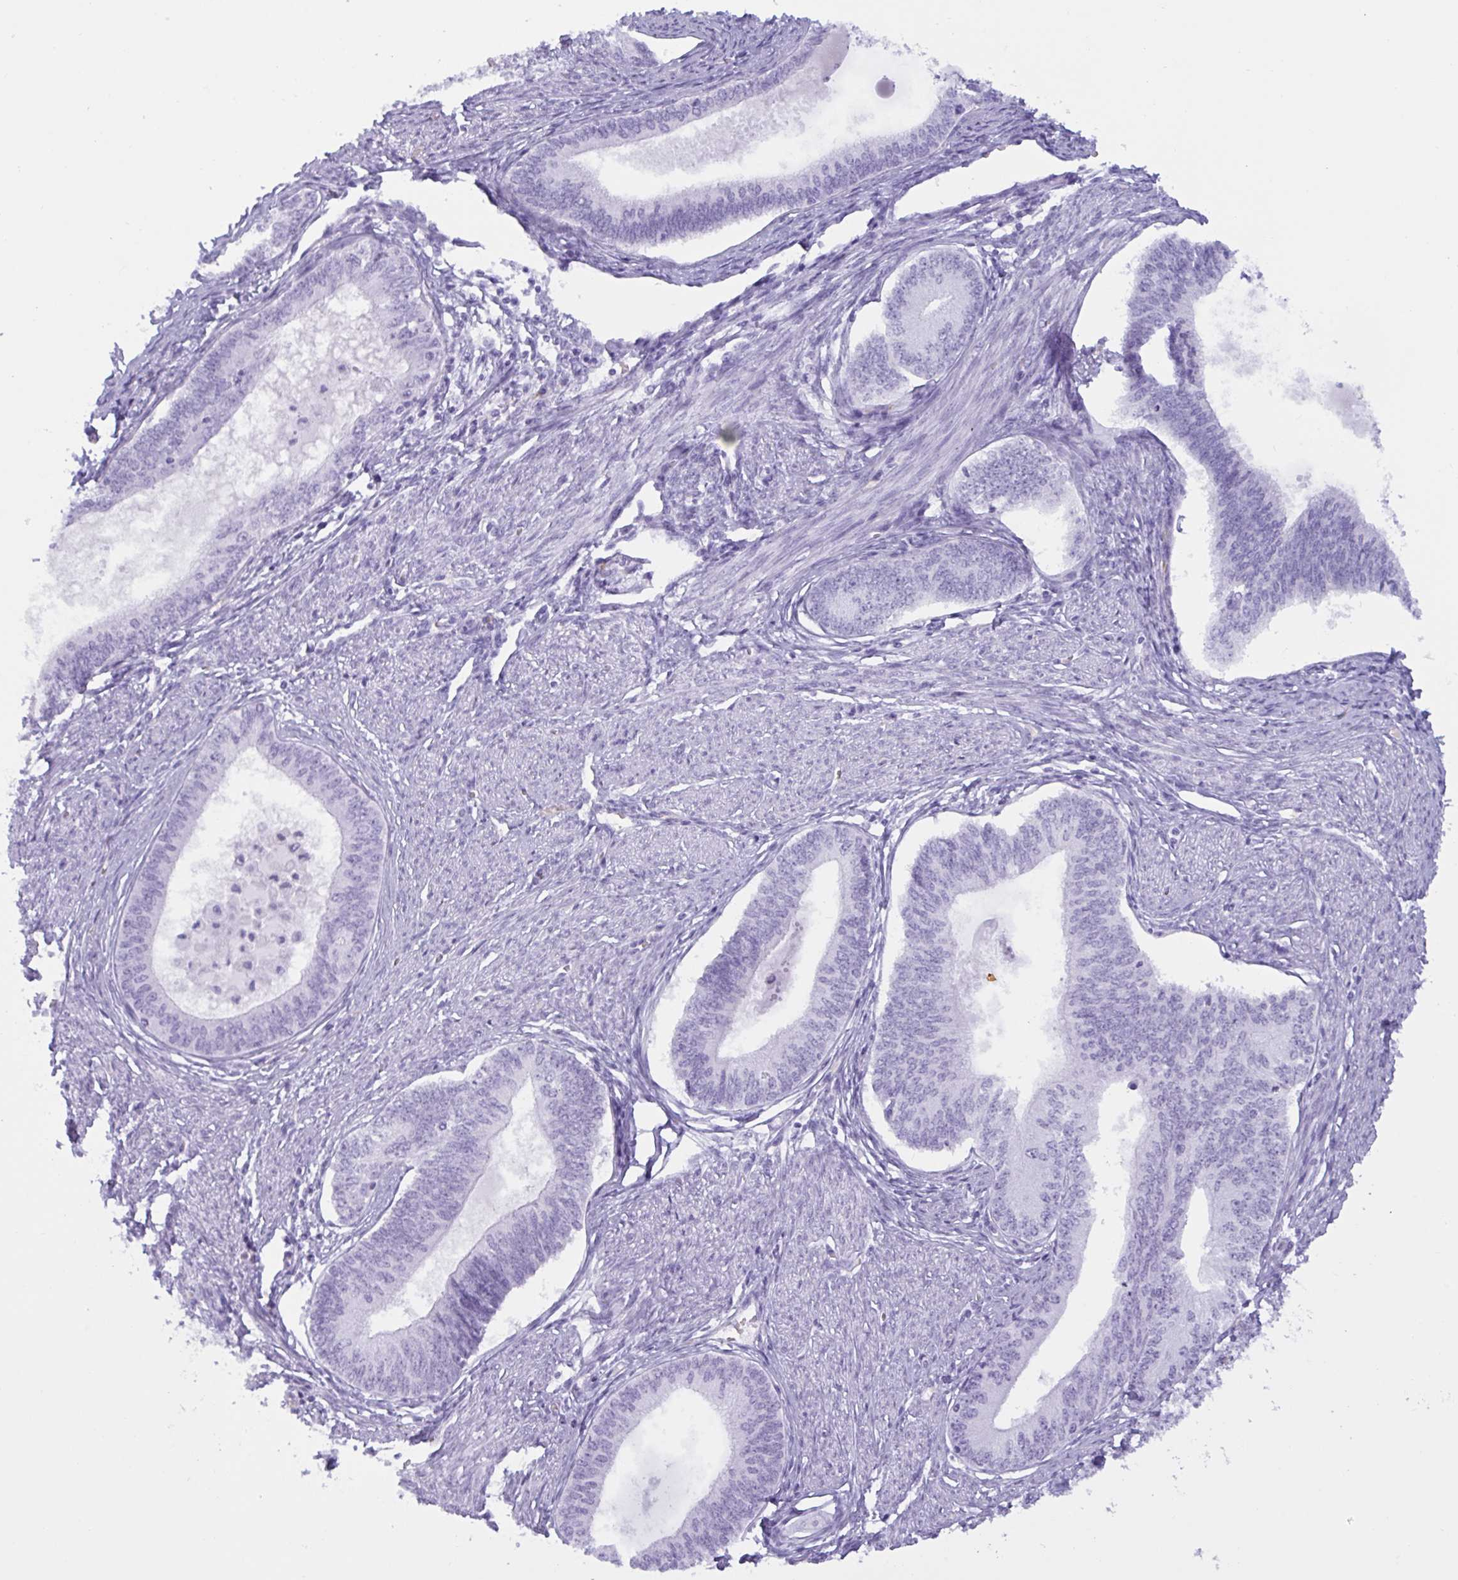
{"staining": {"intensity": "negative", "quantity": "none", "location": "none"}, "tissue": "endometrial cancer", "cell_type": "Tumor cells", "image_type": "cancer", "snomed": [{"axis": "morphology", "description": "Adenocarcinoma, NOS"}, {"axis": "topography", "description": "Endometrium"}], "caption": "High magnification brightfield microscopy of adenocarcinoma (endometrial) stained with DAB (brown) and counterstained with hematoxylin (blue): tumor cells show no significant expression. (IHC, brightfield microscopy, high magnification).", "gene": "SLC2A1", "patient": {"sex": "female", "age": 68}}